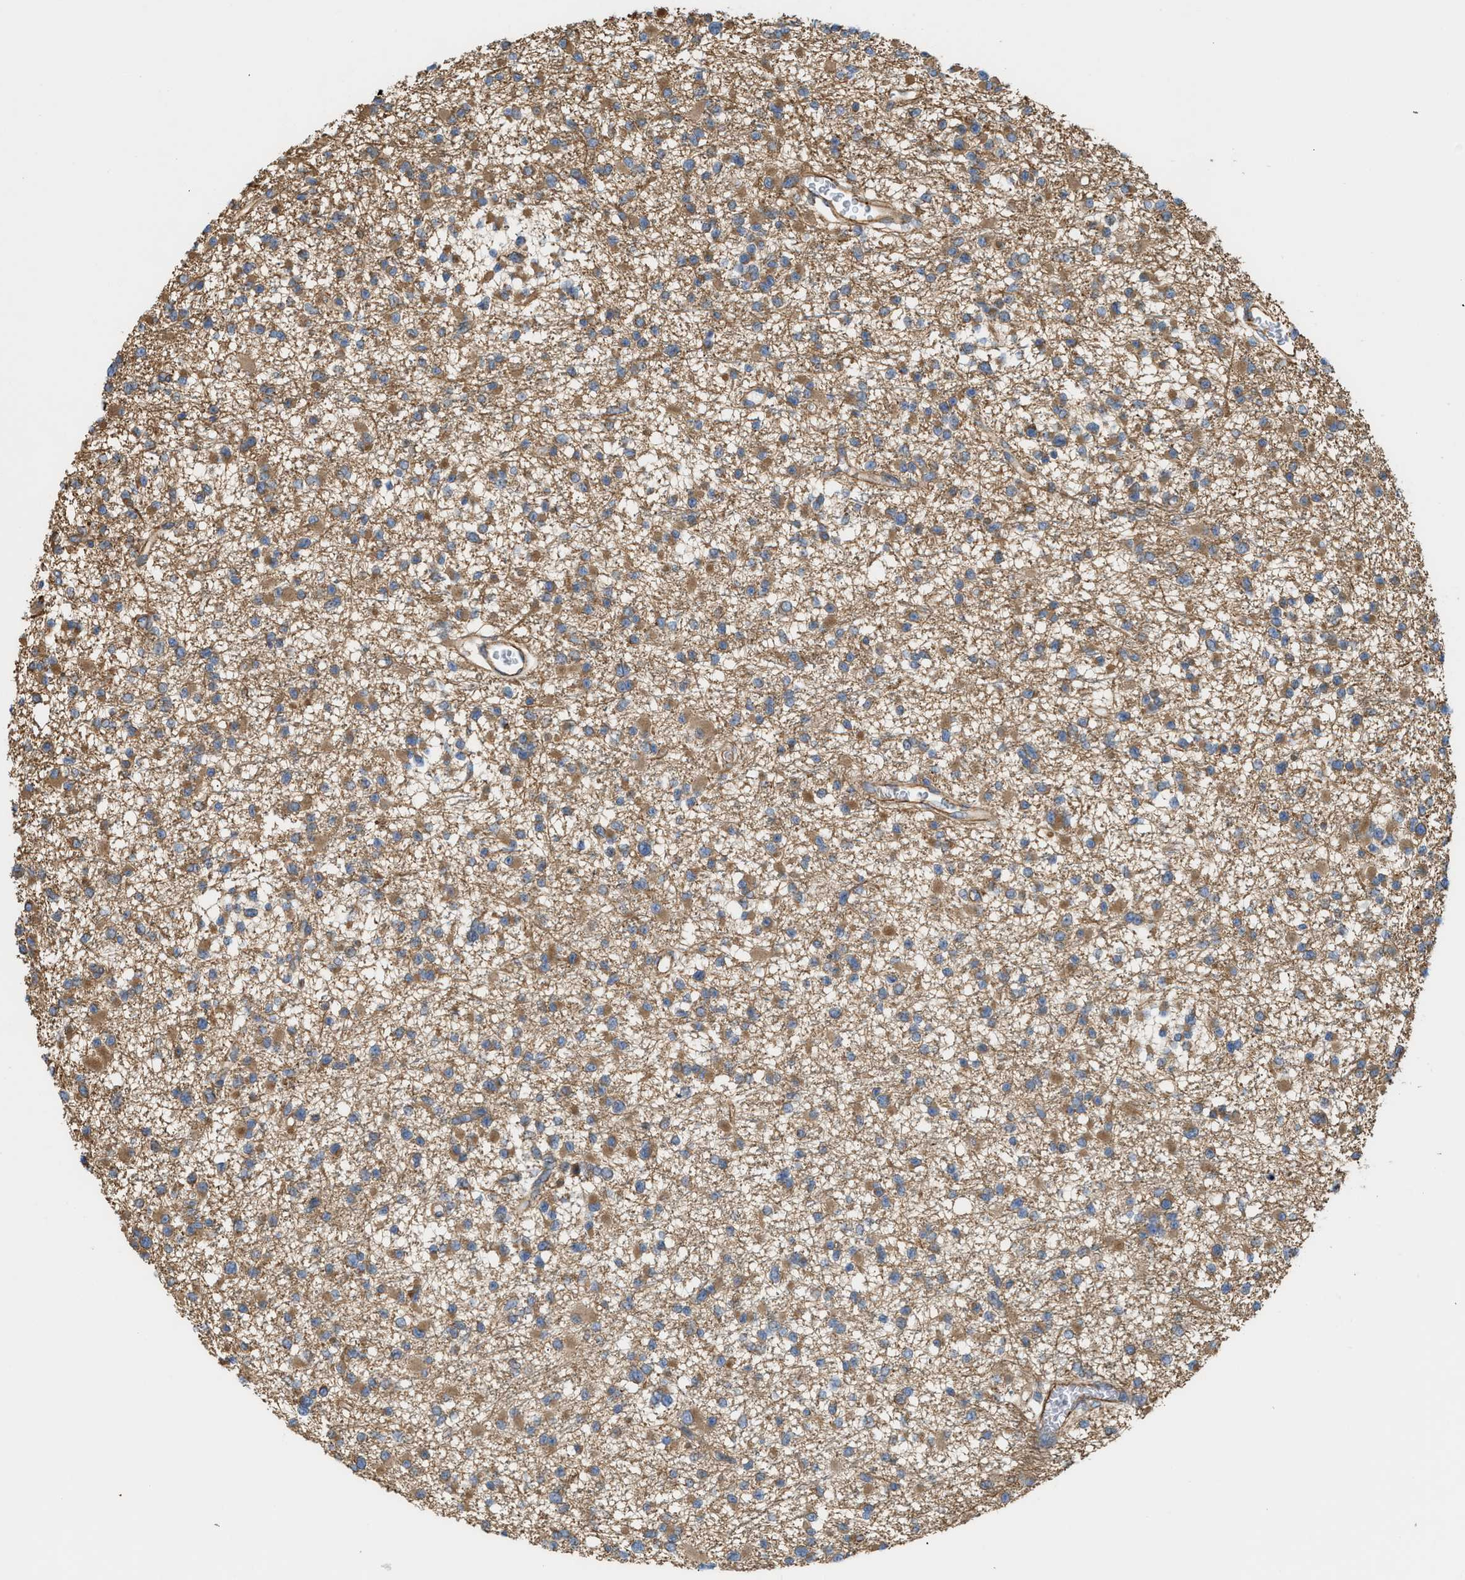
{"staining": {"intensity": "moderate", "quantity": ">75%", "location": "cytoplasmic/membranous"}, "tissue": "glioma", "cell_type": "Tumor cells", "image_type": "cancer", "snomed": [{"axis": "morphology", "description": "Glioma, malignant, Low grade"}, {"axis": "topography", "description": "Brain"}], "caption": "IHC photomicrograph of neoplastic tissue: malignant glioma (low-grade) stained using IHC shows medium levels of moderate protein expression localized specifically in the cytoplasmic/membranous of tumor cells, appearing as a cytoplasmic/membranous brown color.", "gene": "EPS15L1", "patient": {"sex": "female", "age": 22}}